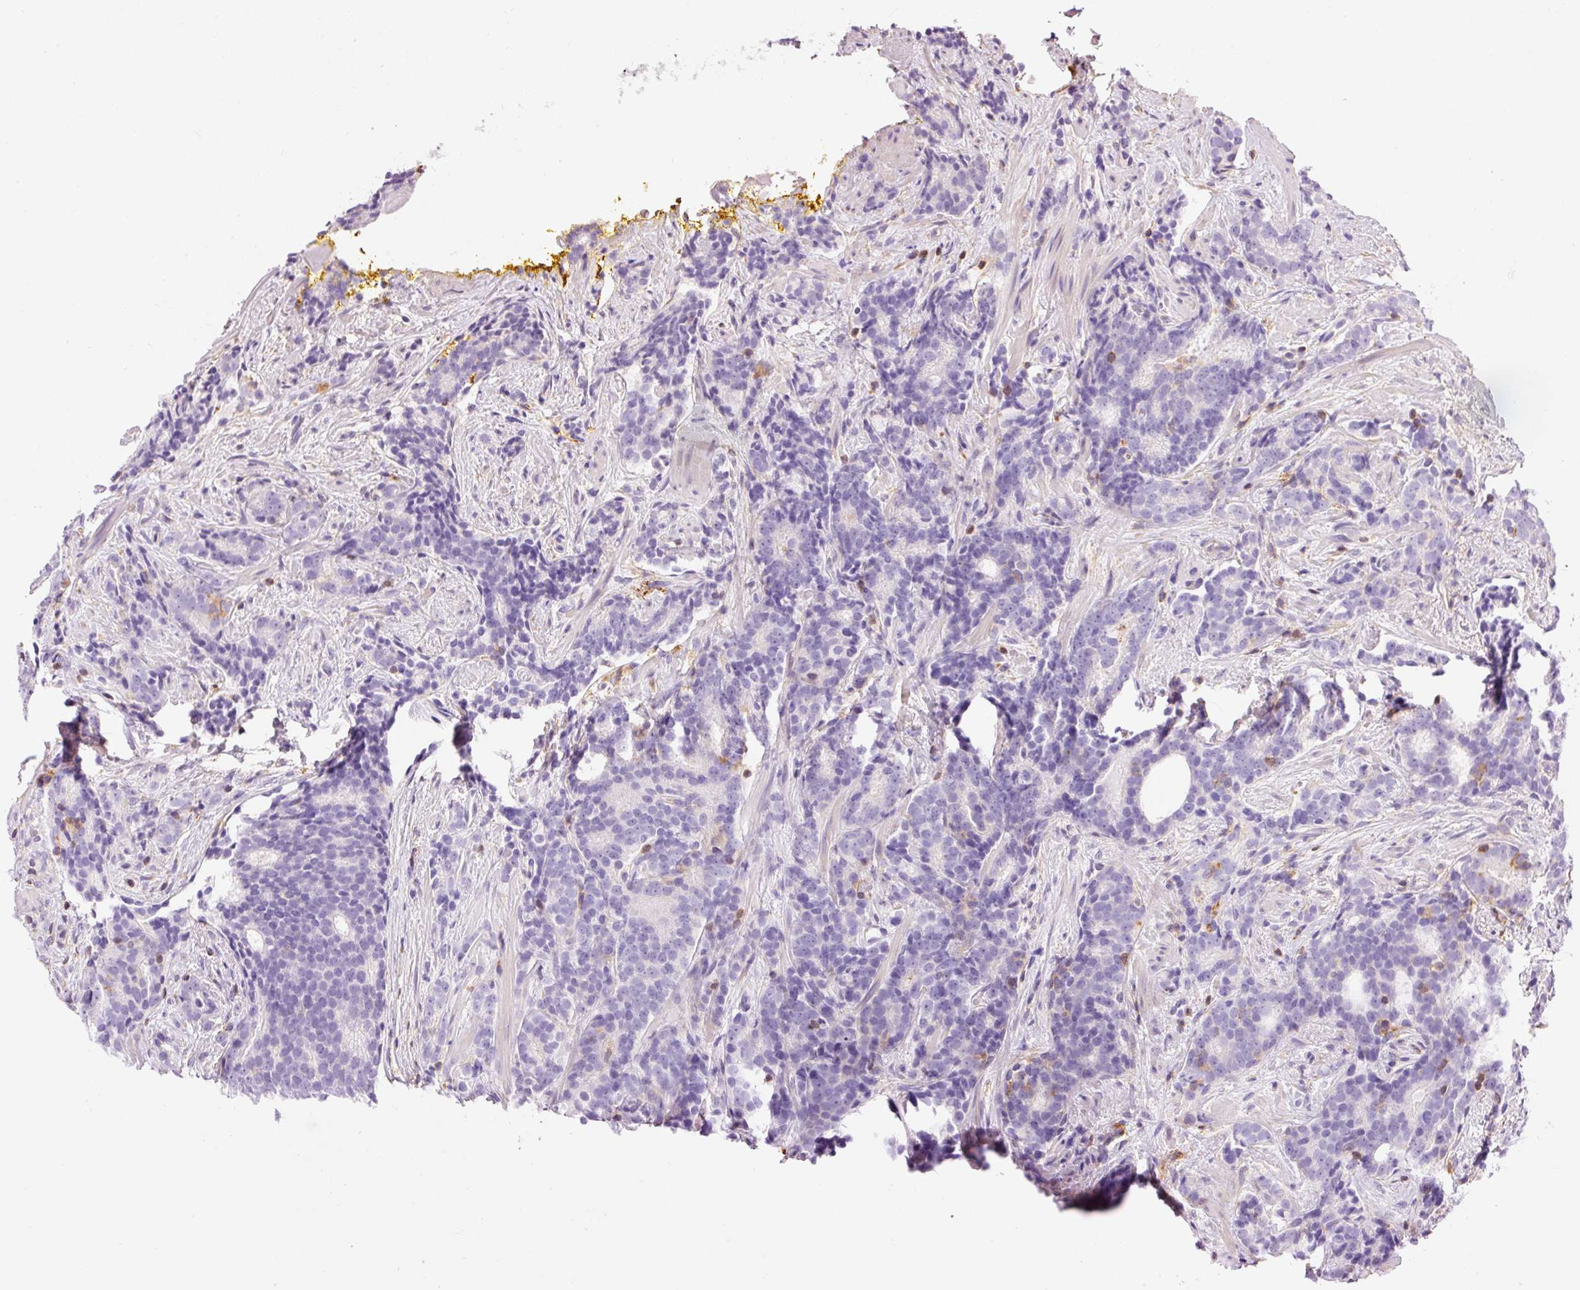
{"staining": {"intensity": "negative", "quantity": "none", "location": "none"}, "tissue": "prostate cancer", "cell_type": "Tumor cells", "image_type": "cancer", "snomed": [{"axis": "morphology", "description": "Adenocarcinoma, High grade"}, {"axis": "topography", "description": "Prostate"}], "caption": "A photomicrograph of human adenocarcinoma (high-grade) (prostate) is negative for staining in tumor cells.", "gene": "DOK6", "patient": {"sex": "male", "age": 64}}